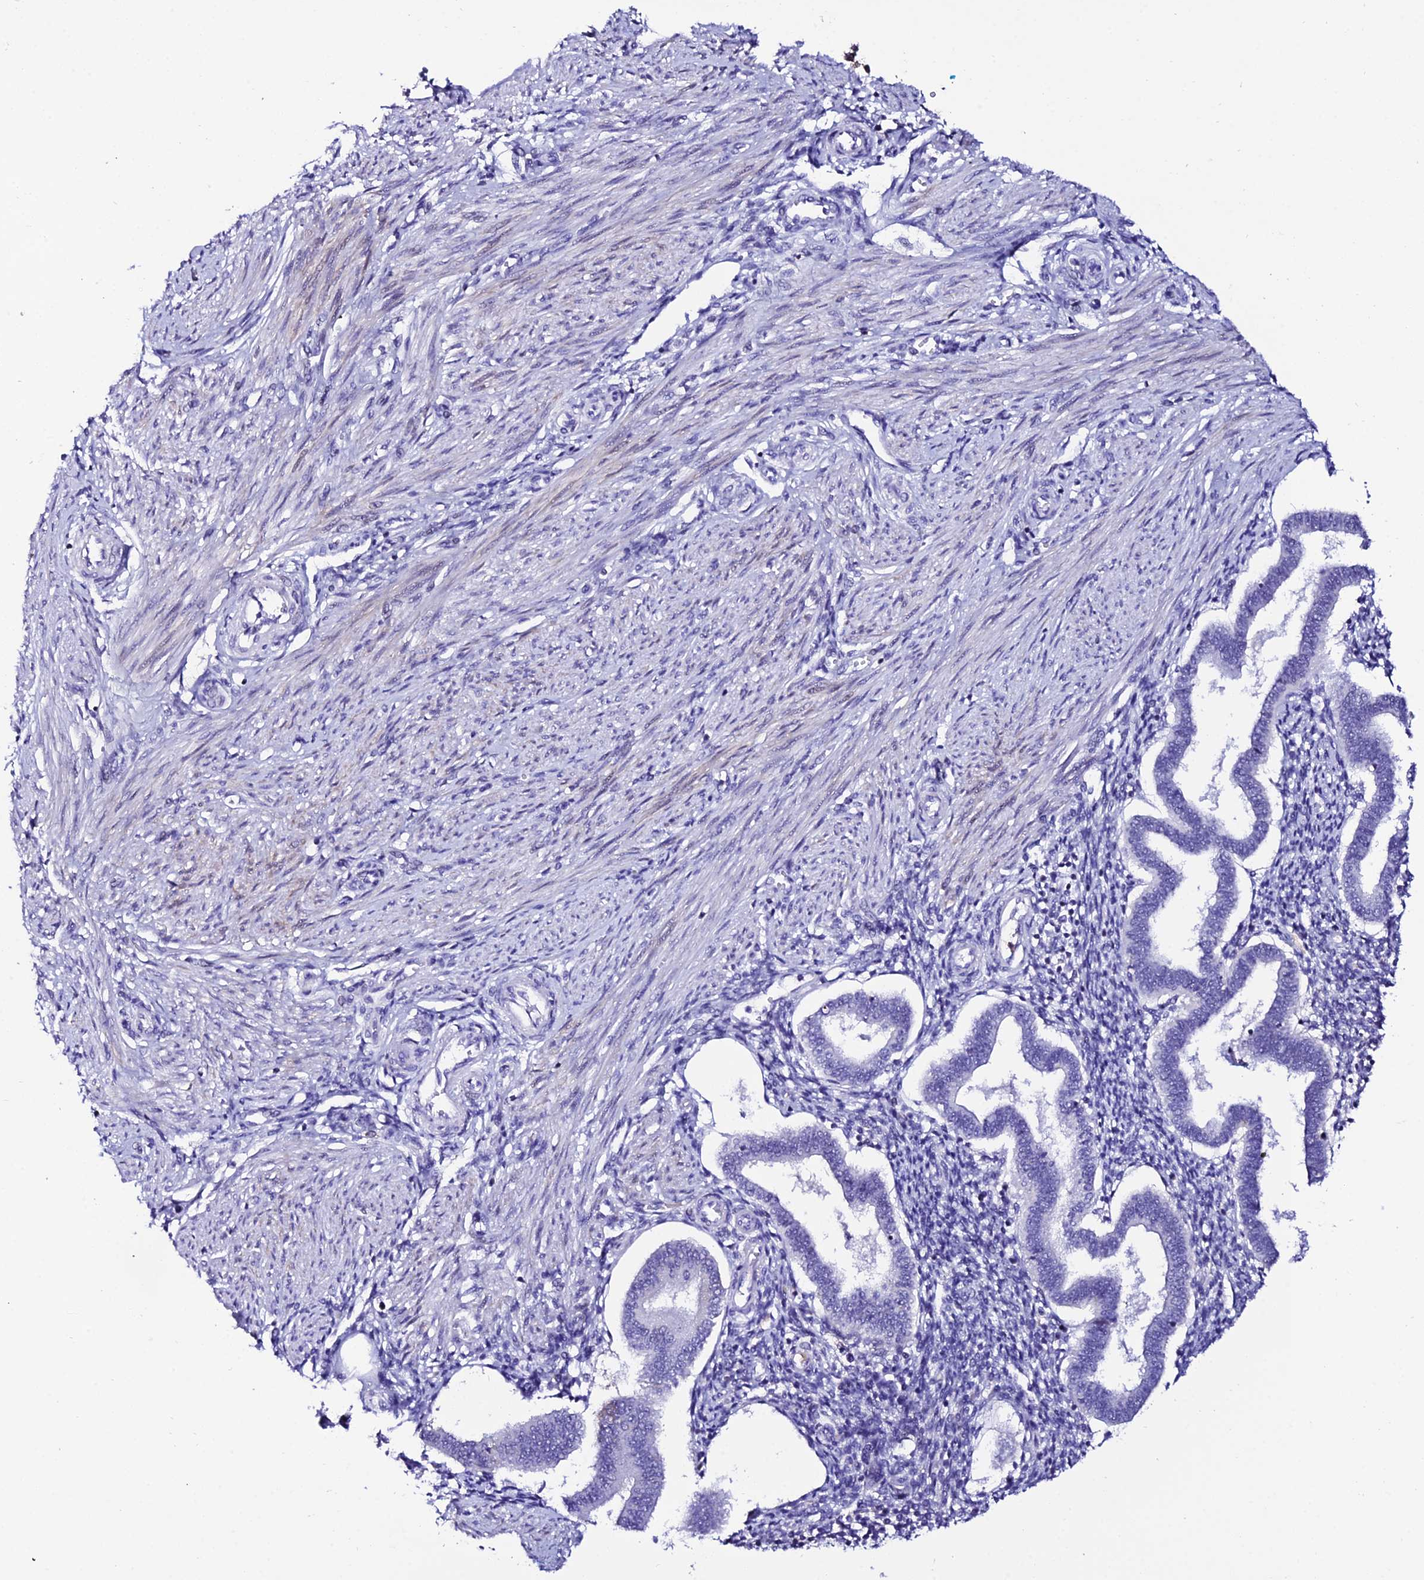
{"staining": {"intensity": "negative", "quantity": "none", "location": "none"}, "tissue": "endometrium", "cell_type": "Cells in endometrial stroma", "image_type": "normal", "snomed": [{"axis": "morphology", "description": "Normal tissue, NOS"}, {"axis": "topography", "description": "Endometrium"}], "caption": "This is an immunohistochemistry micrograph of normal human endometrium. There is no expression in cells in endometrial stroma.", "gene": "DEFB132", "patient": {"sex": "female", "age": 24}}